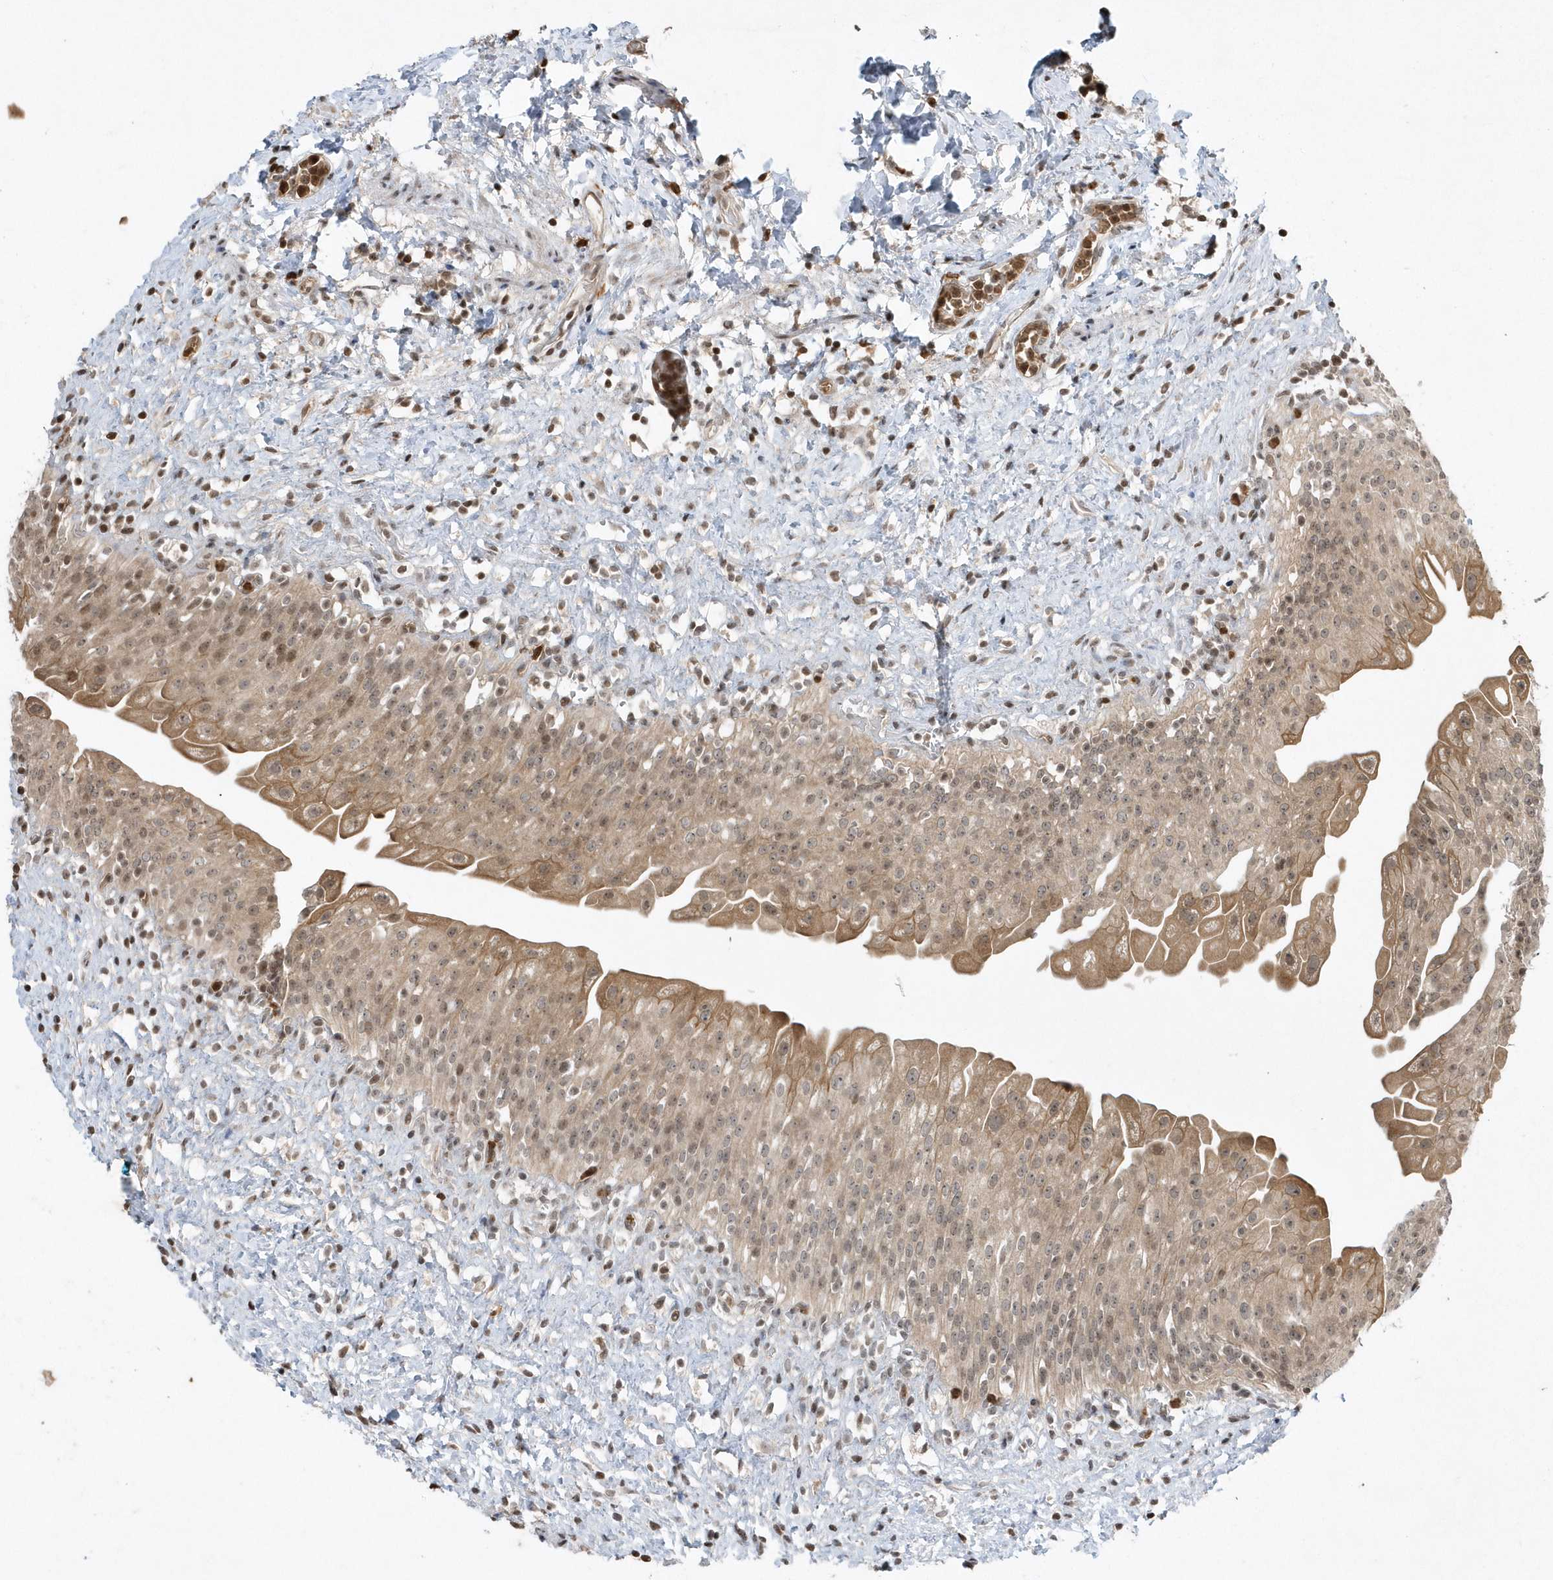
{"staining": {"intensity": "moderate", "quantity": ">75%", "location": "cytoplasmic/membranous,nuclear"}, "tissue": "urinary bladder", "cell_type": "Urothelial cells", "image_type": "normal", "snomed": [{"axis": "morphology", "description": "Normal tissue, NOS"}, {"axis": "topography", "description": "Urinary bladder"}], "caption": "Urinary bladder stained with a brown dye displays moderate cytoplasmic/membranous,nuclear positive staining in approximately >75% of urothelial cells.", "gene": "EIF2B1", "patient": {"sex": "female", "age": 27}}